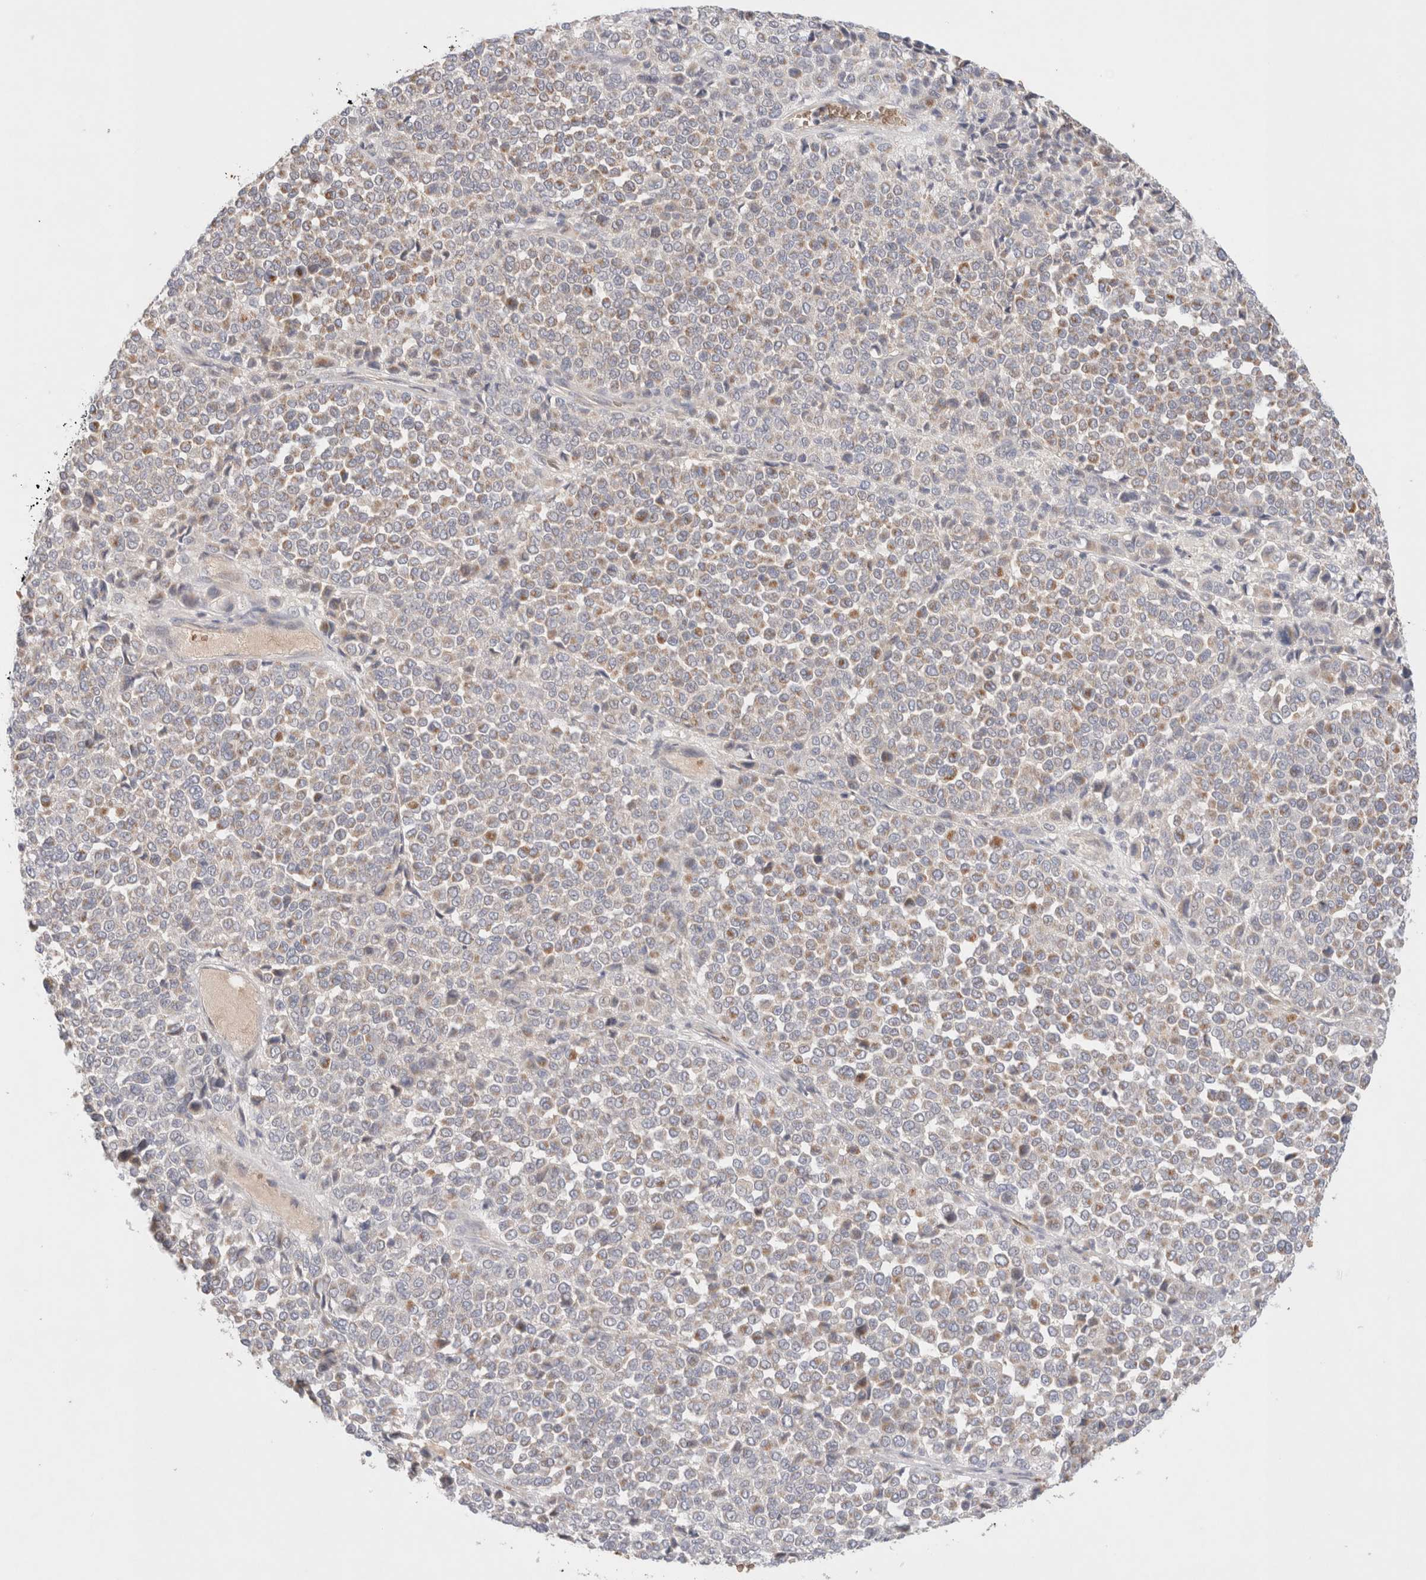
{"staining": {"intensity": "weak", "quantity": "25%-75%", "location": "cytoplasmic/membranous"}, "tissue": "melanoma", "cell_type": "Tumor cells", "image_type": "cancer", "snomed": [{"axis": "morphology", "description": "Malignant melanoma, Metastatic site"}, {"axis": "topography", "description": "Pancreas"}], "caption": "Immunohistochemistry image of neoplastic tissue: human malignant melanoma (metastatic site) stained using immunohistochemistry (IHC) demonstrates low levels of weak protein expression localized specifically in the cytoplasmic/membranous of tumor cells, appearing as a cytoplasmic/membranous brown color.", "gene": "MST1", "patient": {"sex": "female", "age": 30}}